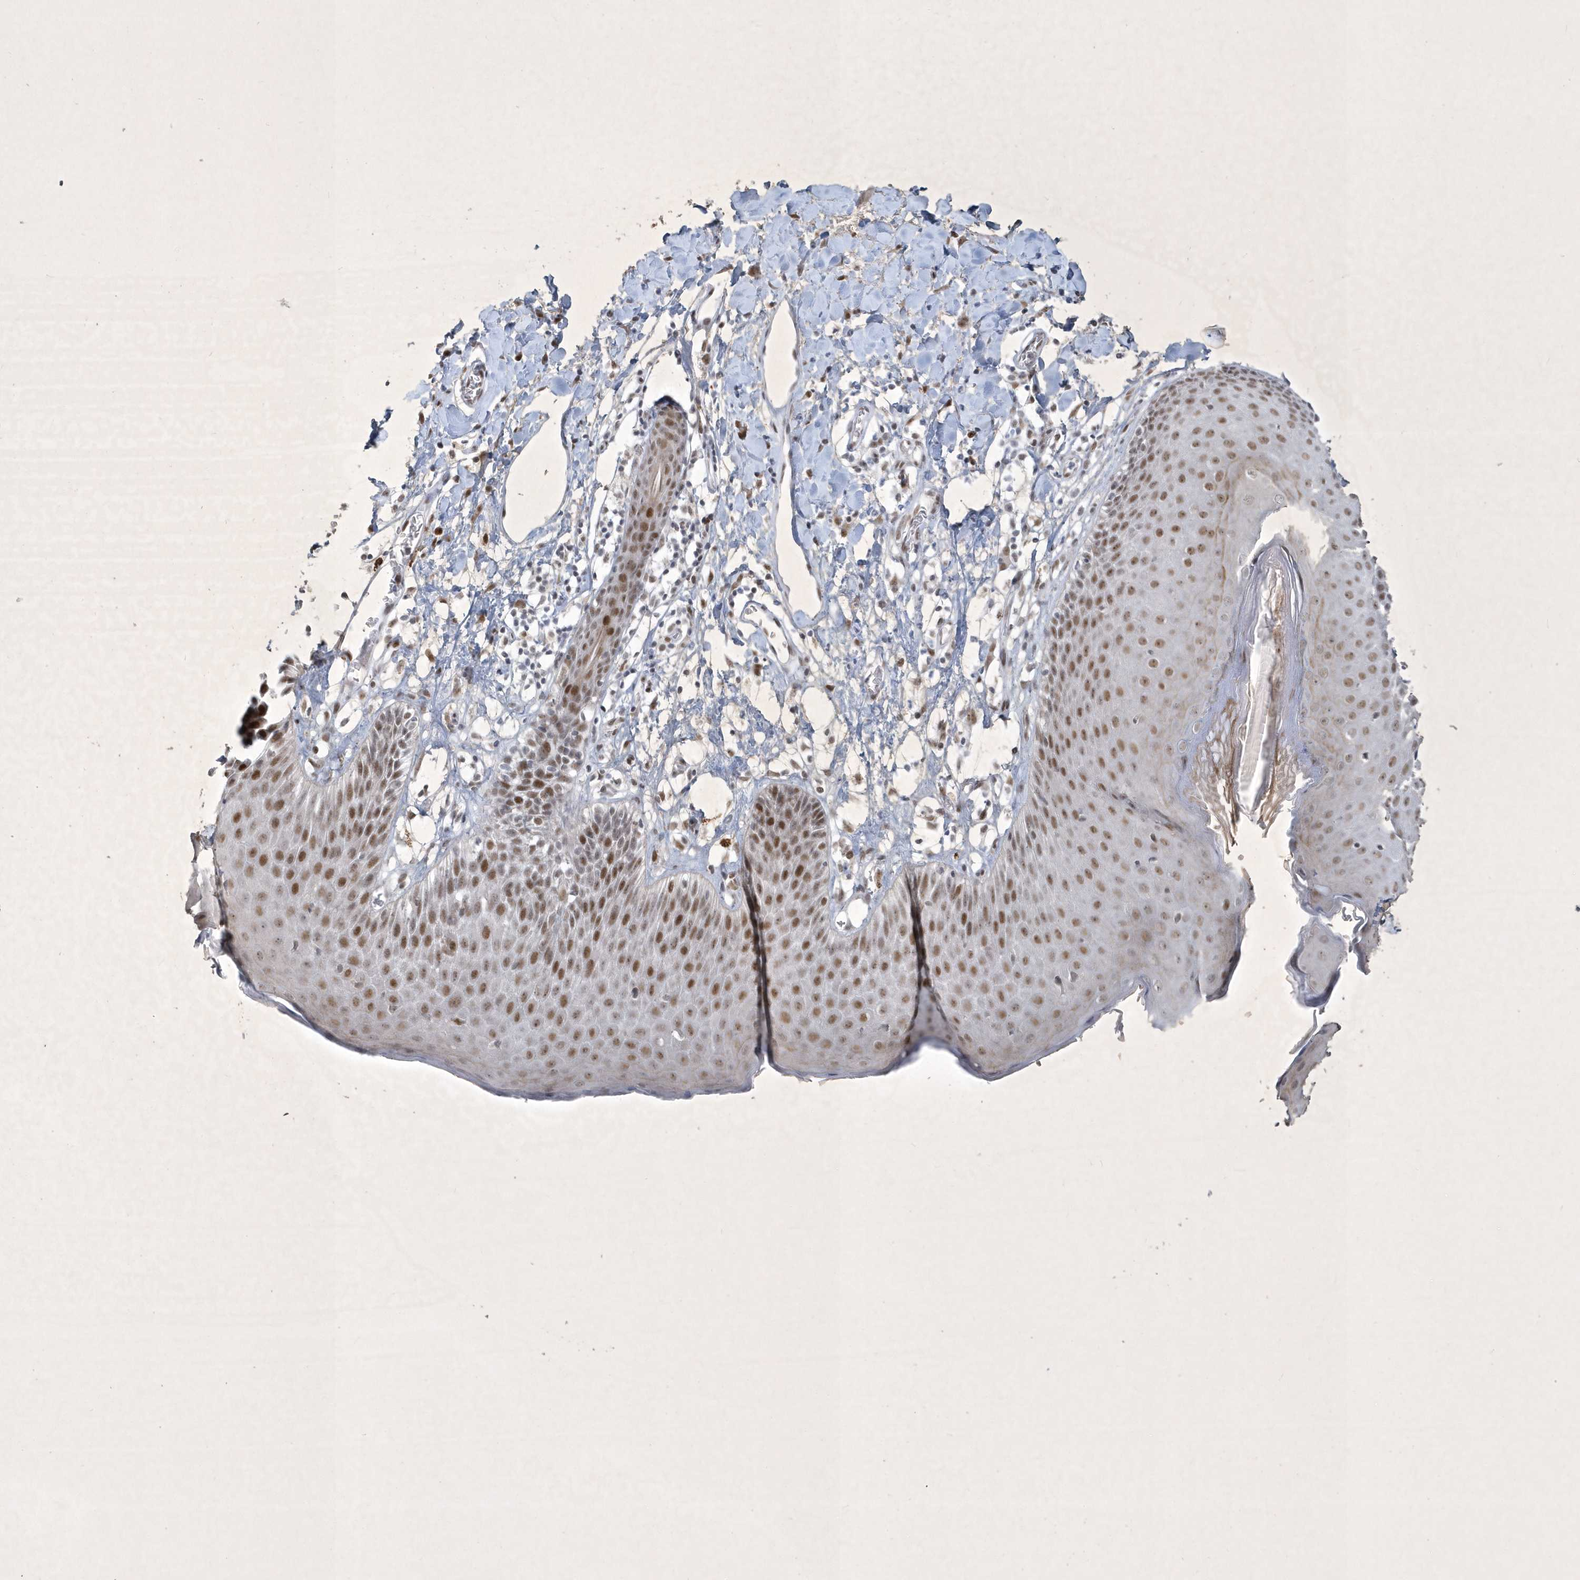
{"staining": {"intensity": "weak", "quantity": ">75%", "location": "cytoplasmic/membranous,nuclear"}, "tissue": "skin", "cell_type": "Epidermal cells", "image_type": "normal", "snomed": [{"axis": "morphology", "description": "Normal tissue, NOS"}, {"axis": "topography", "description": "Vulva"}], "caption": "IHC of unremarkable skin reveals low levels of weak cytoplasmic/membranous,nuclear expression in approximately >75% of epidermal cells. Using DAB (3,3'-diaminobenzidine) (brown) and hematoxylin (blue) stains, captured at high magnification using brightfield microscopy.", "gene": "ZBTB9", "patient": {"sex": "female", "age": 68}}